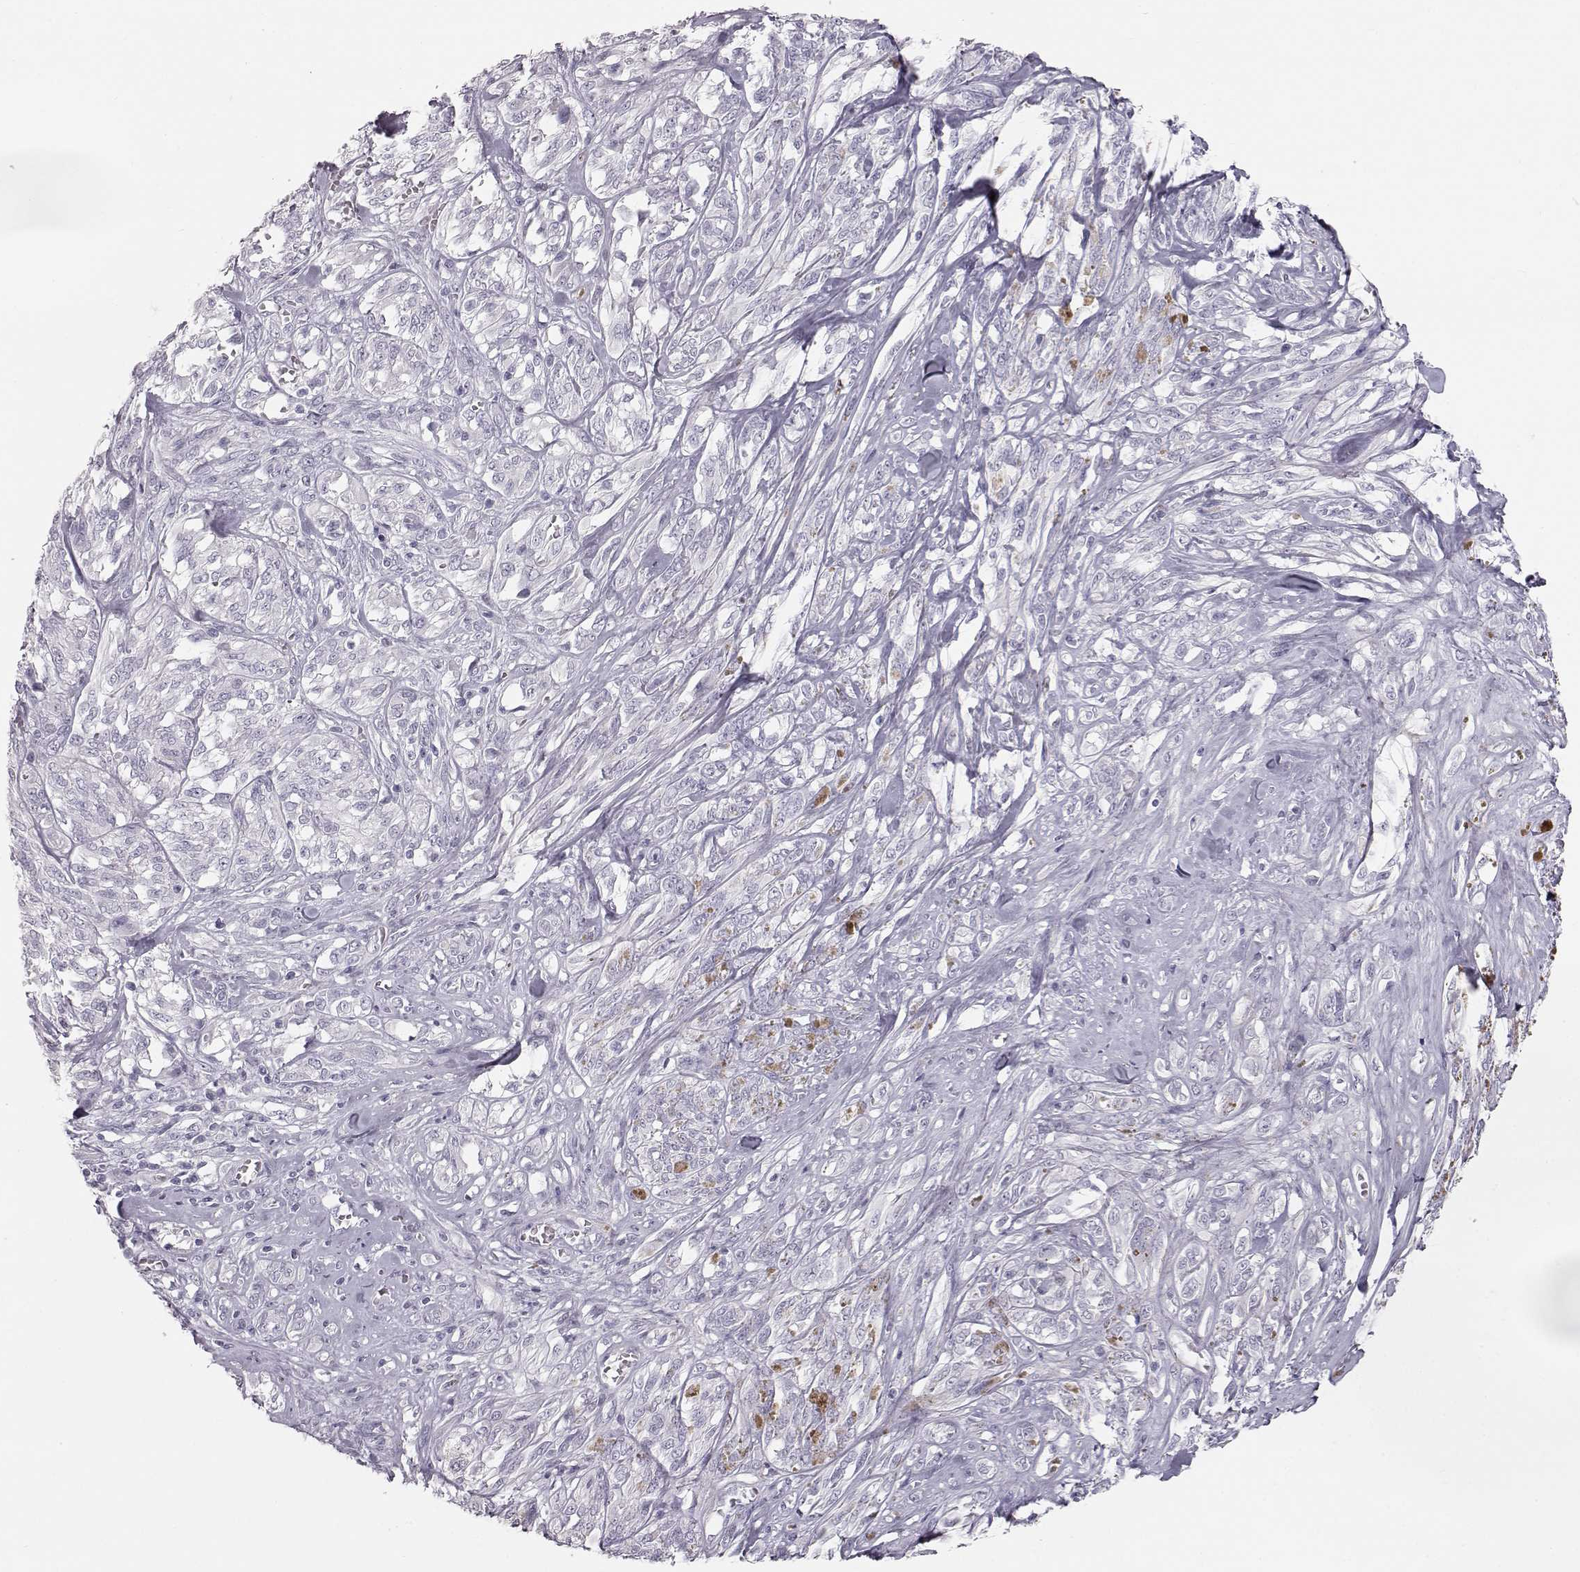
{"staining": {"intensity": "negative", "quantity": "none", "location": "none"}, "tissue": "melanoma", "cell_type": "Tumor cells", "image_type": "cancer", "snomed": [{"axis": "morphology", "description": "Malignant melanoma, NOS"}, {"axis": "topography", "description": "Skin"}], "caption": "Immunohistochemical staining of human malignant melanoma reveals no significant positivity in tumor cells.", "gene": "KRTAP16-1", "patient": {"sex": "female", "age": 91}}